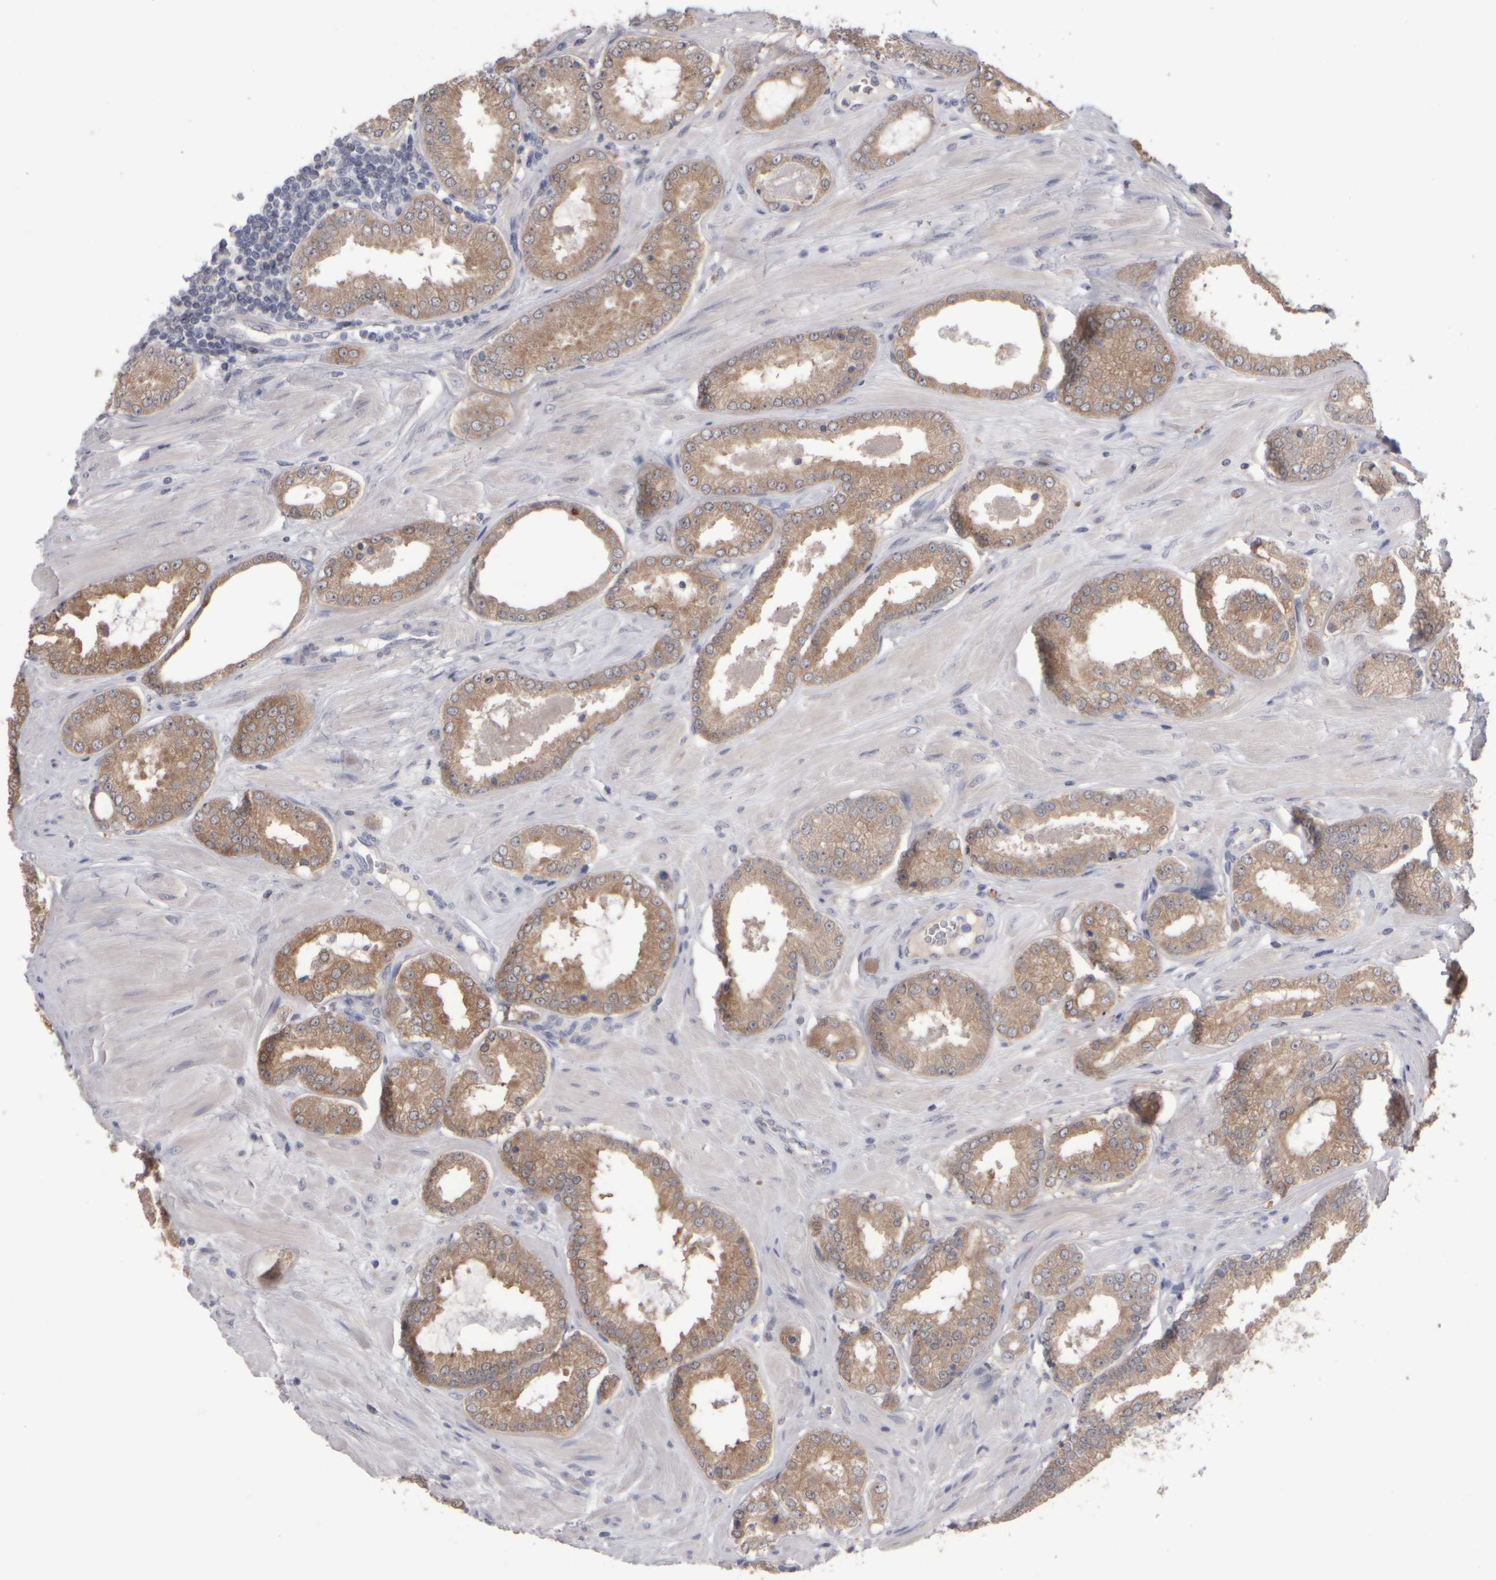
{"staining": {"intensity": "moderate", "quantity": ">75%", "location": "cytoplasmic/membranous"}, "tissue": "prostate cancer", "cell_type": "Tumor cells", "image_type": "cancer", "snomed": [{"axis": "morphology", "description": "Adenocarcinoma, Low grade"}, {"axis": "topography", "description": "Prostate"}], "caption": "Tumor cells demonstrate medium levels of moderate cytoplasmic/membranous expression in about >75% of cells in prostate cancer.", "gene": "EPHX2", "patient": {"sex": "male", "age": 62}}